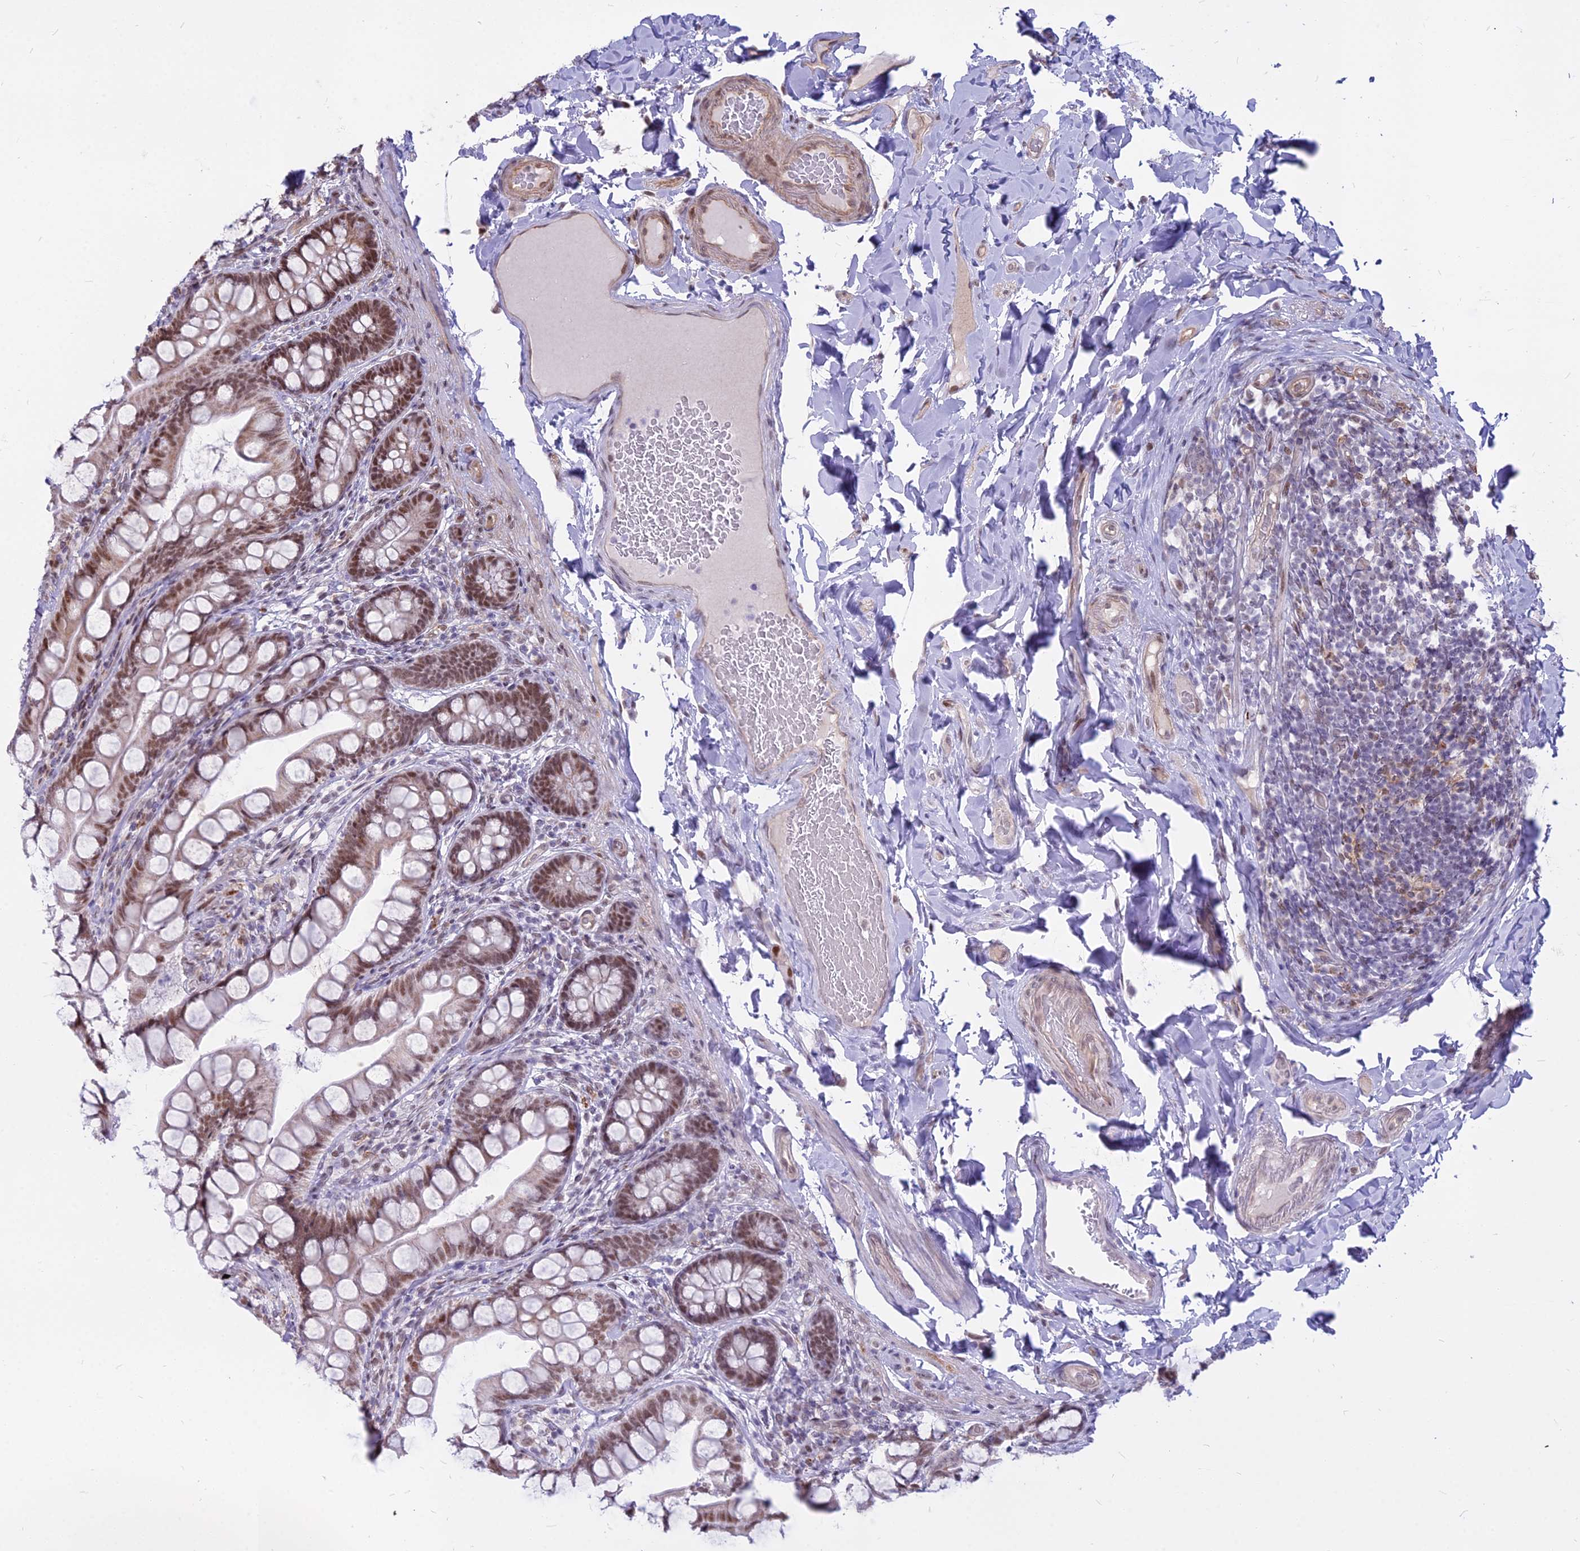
{"staining": {"intensity": "moderate", "quantity": ">75%", "location": "cytoplasmic/membranous,nuclear"}, "tissue": "small intestine", "cell_type": "Glandular cells", "image_type": "normal", "snomed": [{"axis": "morphology", "description": "Normal tissue, NOS"}, {"axis": "topography", "description": "Small intestine"}], "caption": "The photomicrograph demonstrates a brown stain indicating the presence of a protein in the cytoplasmic/membranous,nuclear of glandular cells in small intestine.", "gene": "ALG10B", "patient": {"sex": "male", "age": 70}}